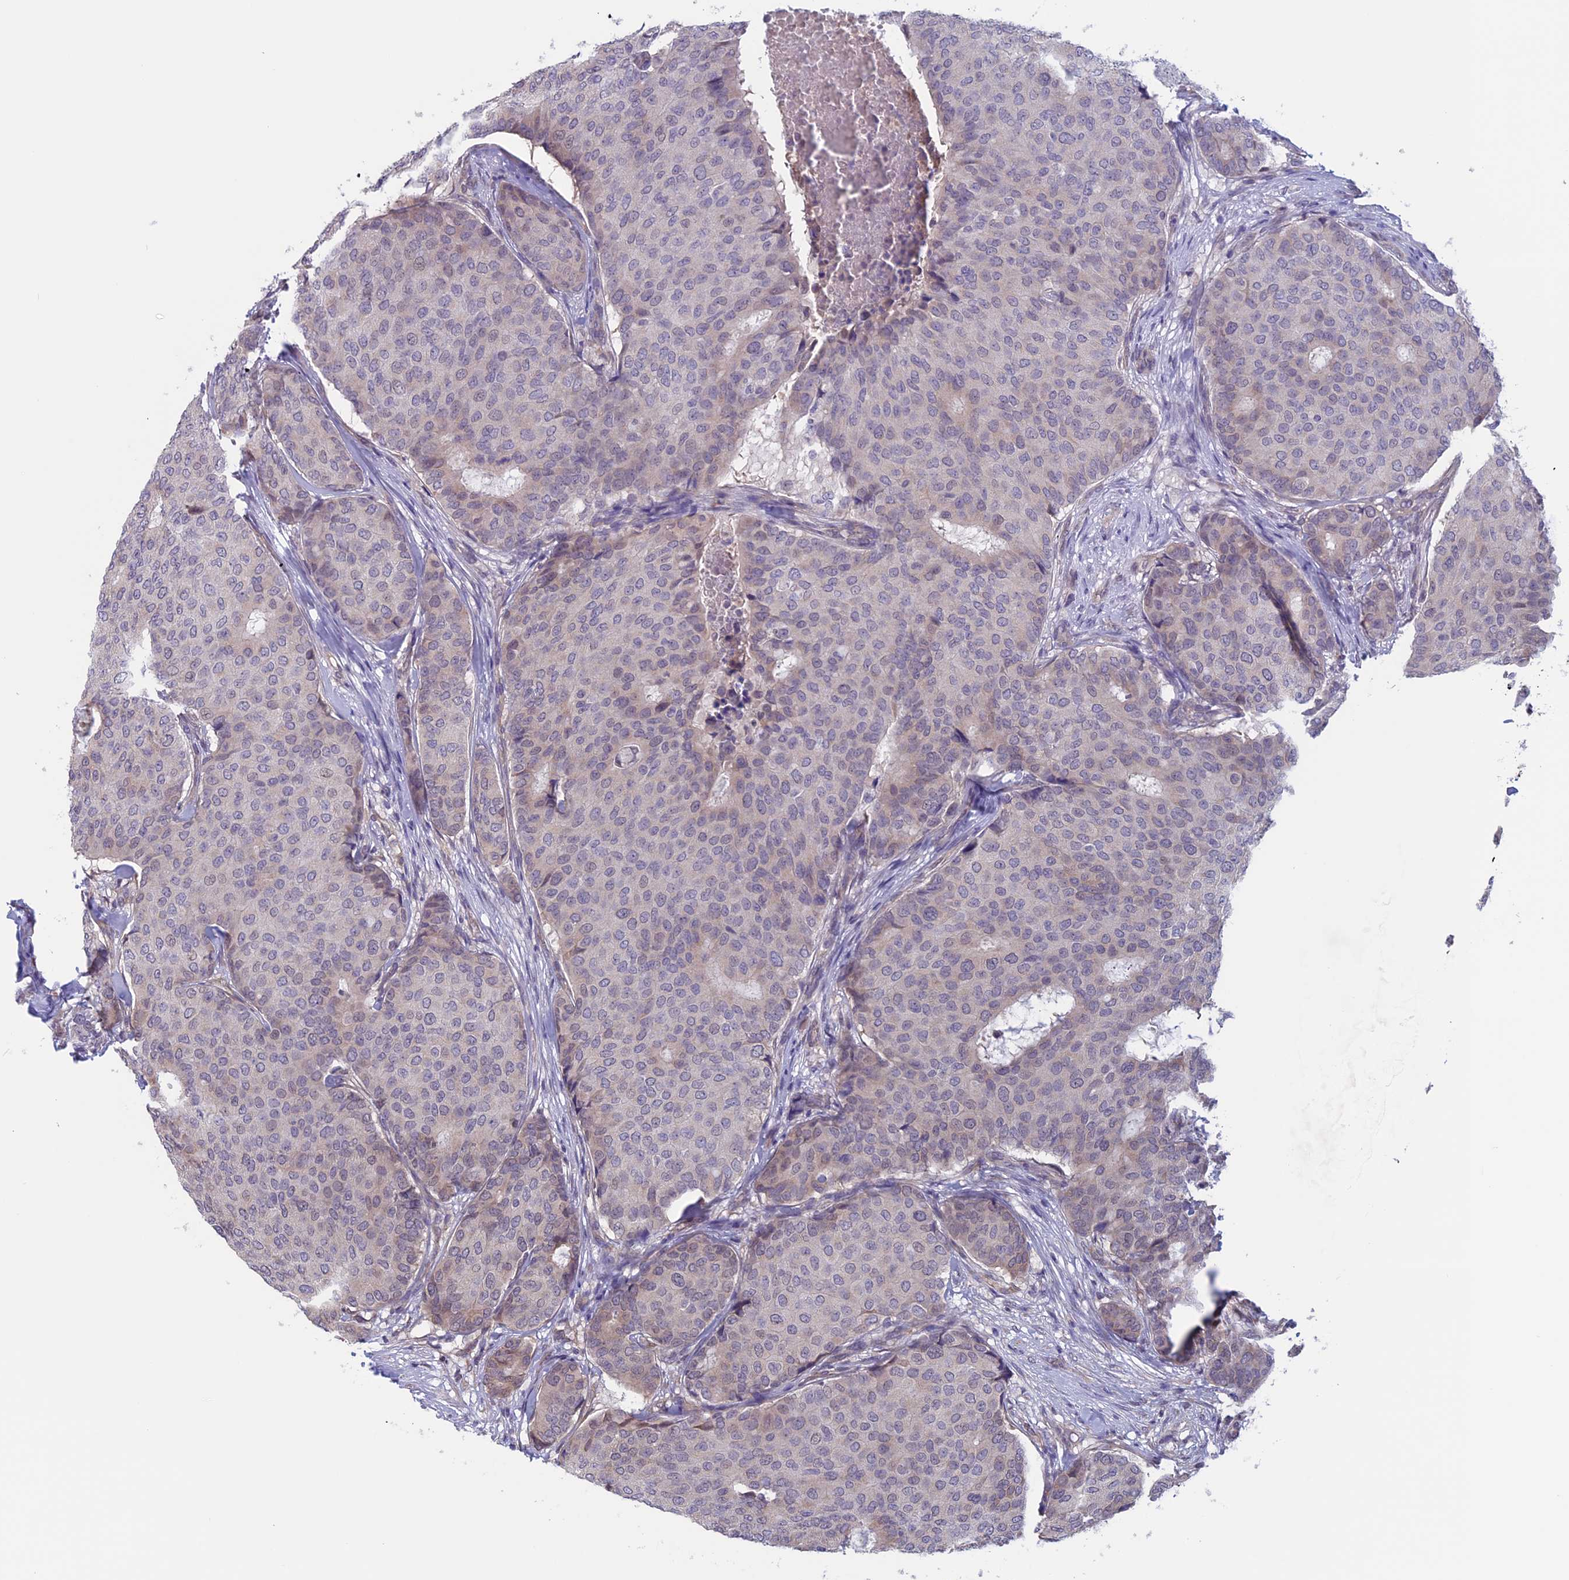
{"staining": {"intensity": "weak", "quantity": "<25%", "location": "cytoplasmic/membranous,nuclear"}, "tissue": "breast cancer", "cell_type": "Tumor cells", "image_type": "cancer", "snomed": [{"axis": "morphology", "description": "Duct carcinoma"}, {"axis": "topography", "description": "Breast"}], "caption": "The immunohistochemistry photomicrograph has no significant expression in tumor cells of breast cancer (infiltrating ductal carcinoma) tissue.", "gene": "SLC1A6", "patient": {"sex": "female", "age": 75}}